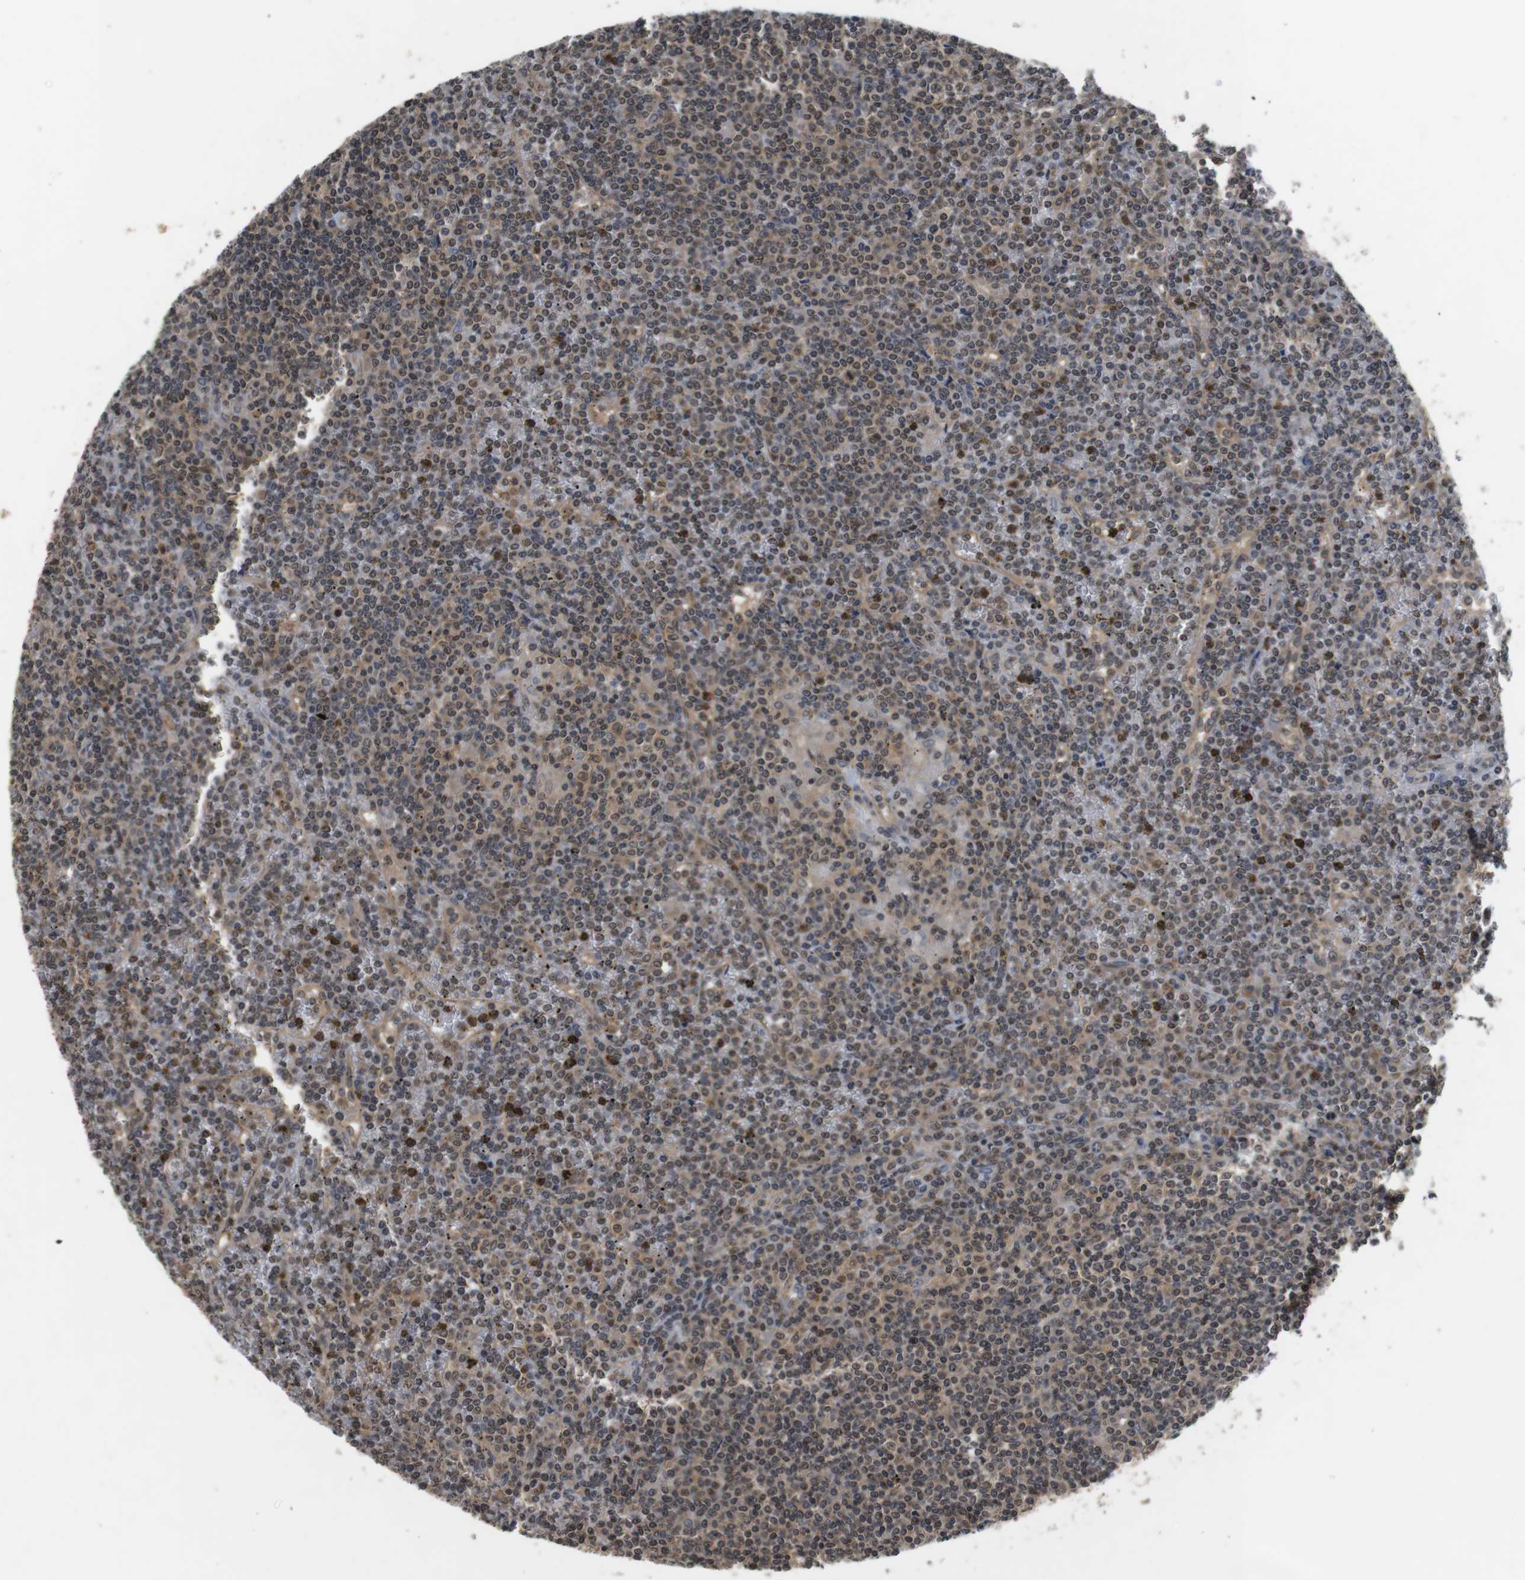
{"staining": {"intensity": "weak", "quantity": ">75%", "location": "cytoplasmic/membranous,nuclear"}, "tissue": "lymphoma", "cell_type": "Tumor cells", "image_type": "cancer", "snomed": [{"axis": "morphology", "description": "Malignant lymphoma, non-Hodgkin's type, Low grade"}, {"axis": "topography", "description": "Spleen"}], "caption": "Lymphoma stained for a protein demonstrates weak cytoplasmic/membranous and nuclear positivity in tumor cells.", "gene": "FADD", "patient": {"sex": "female", "age": 19}}